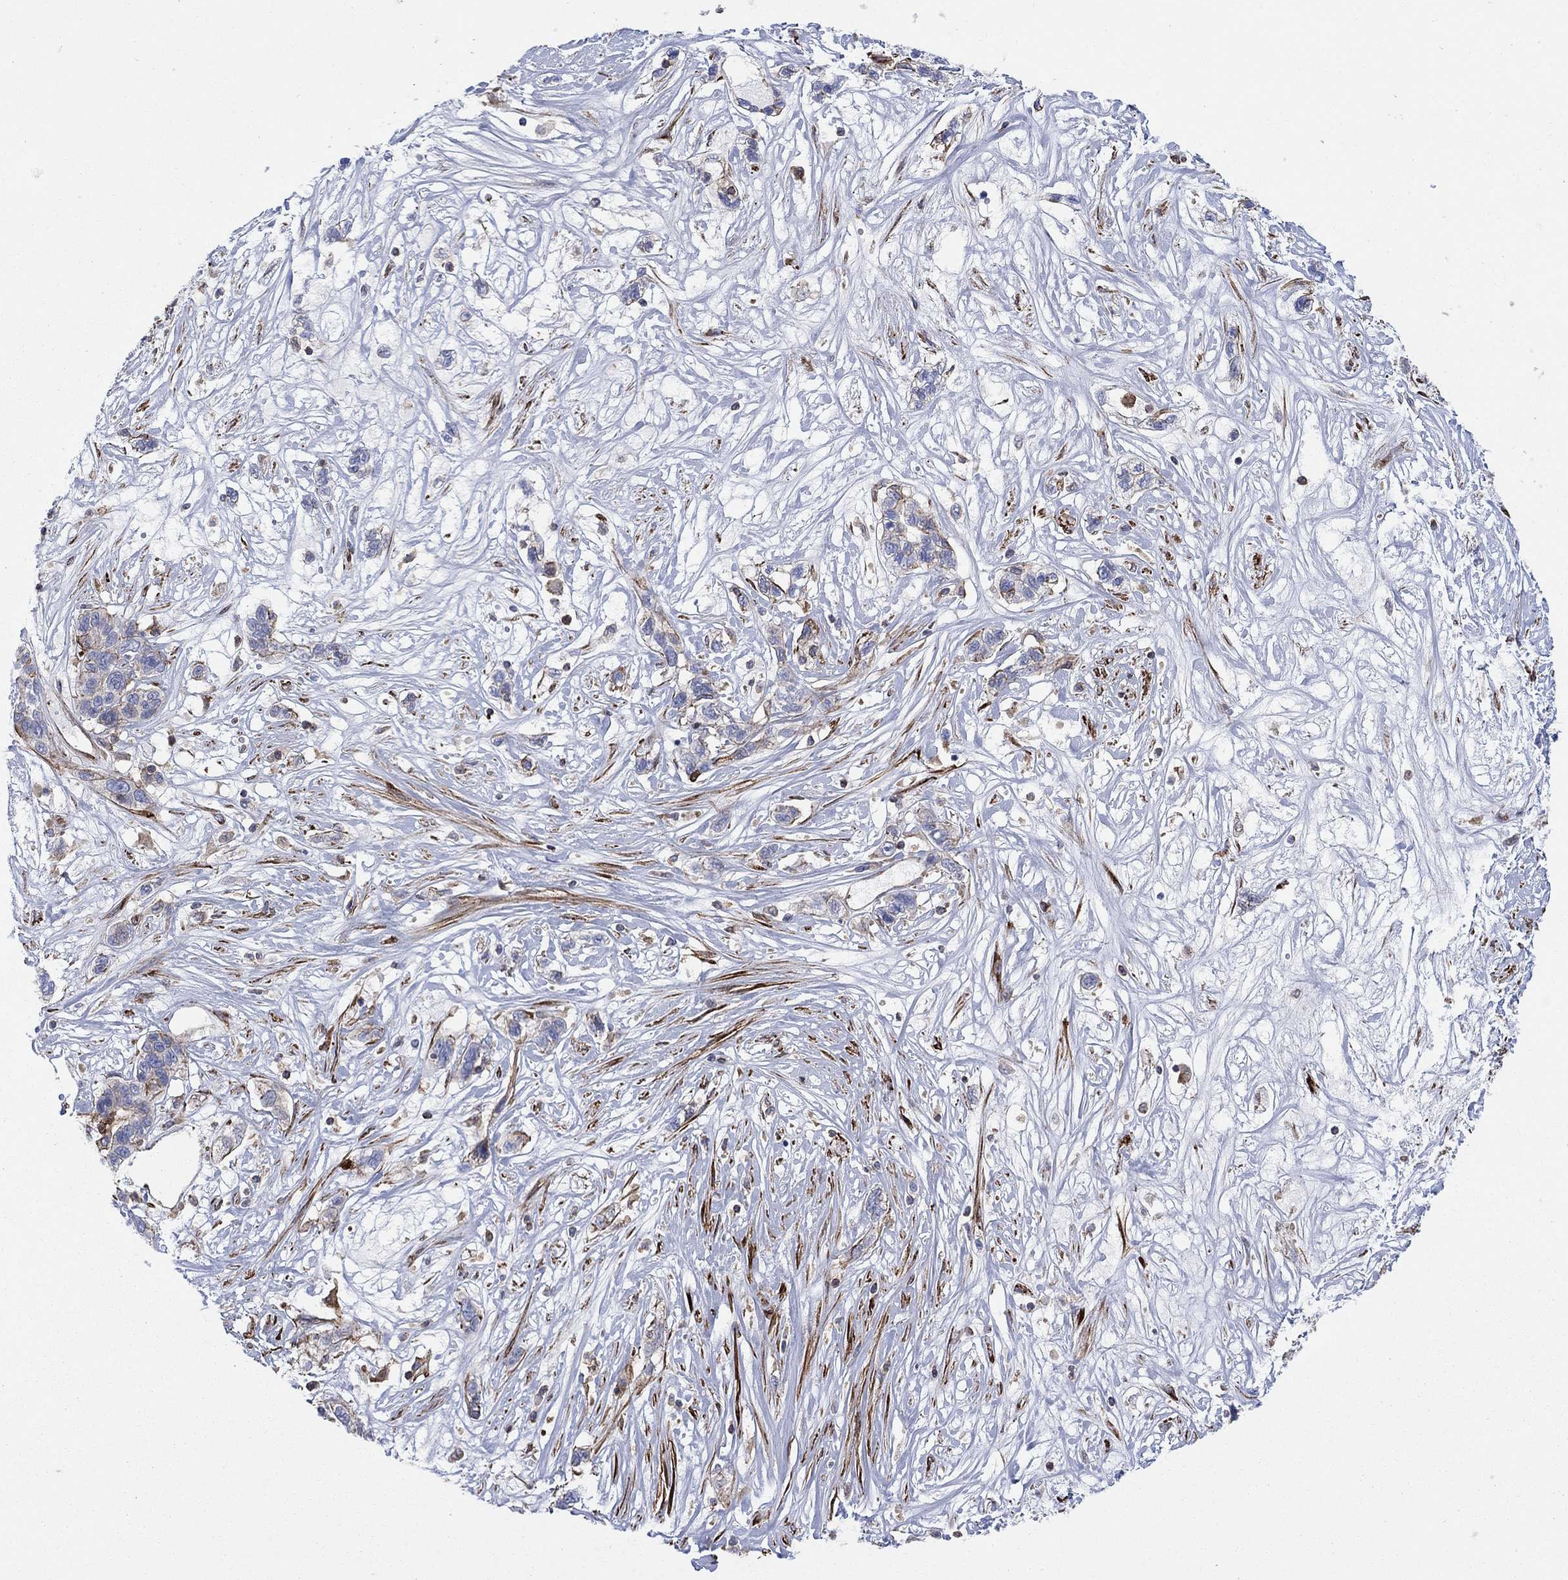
{"staining": {"intensity": "weak", "quantity": "25%-75%", "location": "cytoplasmic/membranous"}, "tissue": "liver cancer", "cell_type": "Tumor cells", "image_type": "cancer", "snomed": [{"axis": "morphology", "description": "Adenocarcinoma, NOS"}, {"axis": "morphology", "description": "Cholangiocarcinoma"}, {"axis": "topography", "description": "Liver"}], "caption": "Protein analysis of cholangiocarcinoma (liver) tissue demonstrates weak cytoplasmic/membranous expression in about 25%-75% of tumor cells. The staining was performed using DAB, with brown indicating positive protein expression. Nuclei are stained blue with hematoxylin.", "gene": "PAG1", "patient": {"sex": "male", "age": 64}}